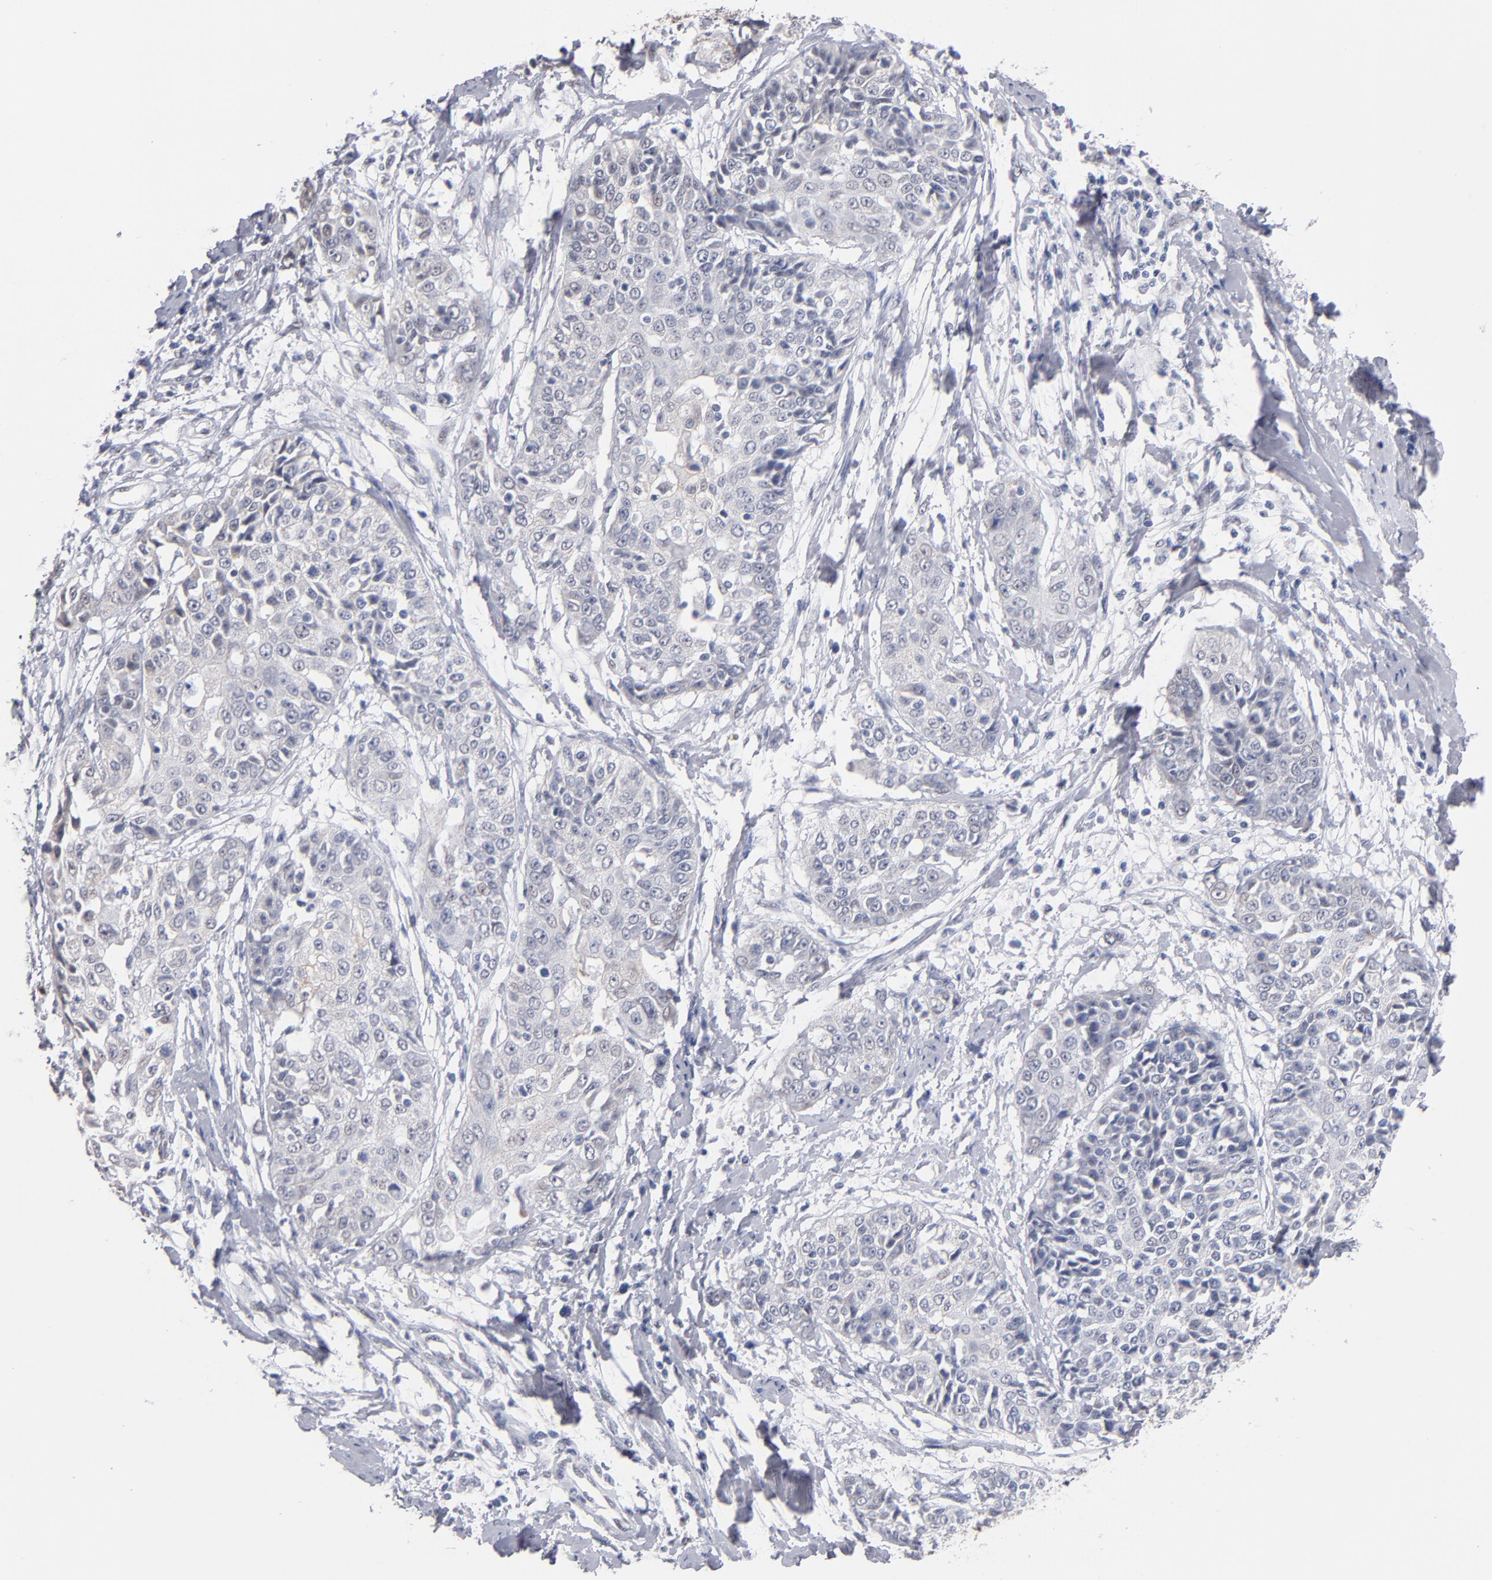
{"staining": {"intensity": "weak", "quantity": "<25%", "location": "cytoplasmic/membranous,nuclear"}, "tissue": "cervical cancer", "cell_type": "Tumor cells", "image_type": "cancer", "snomed": [{"axis": "morphology", "description": "Squamous cell carcinoma, NOS"}, {"axis": "topography", "description": "Cervix"}], "caption": "Protein analysis of squamous cell carcinoma (cervical) demonstrates no significant positivity in tumor cells. (DAB immunohistochemistry (IHC) visualized using brightfield microscopy, high magnification).", "gene": "MN1", "patient": {"sex": "female", "age": 64}}